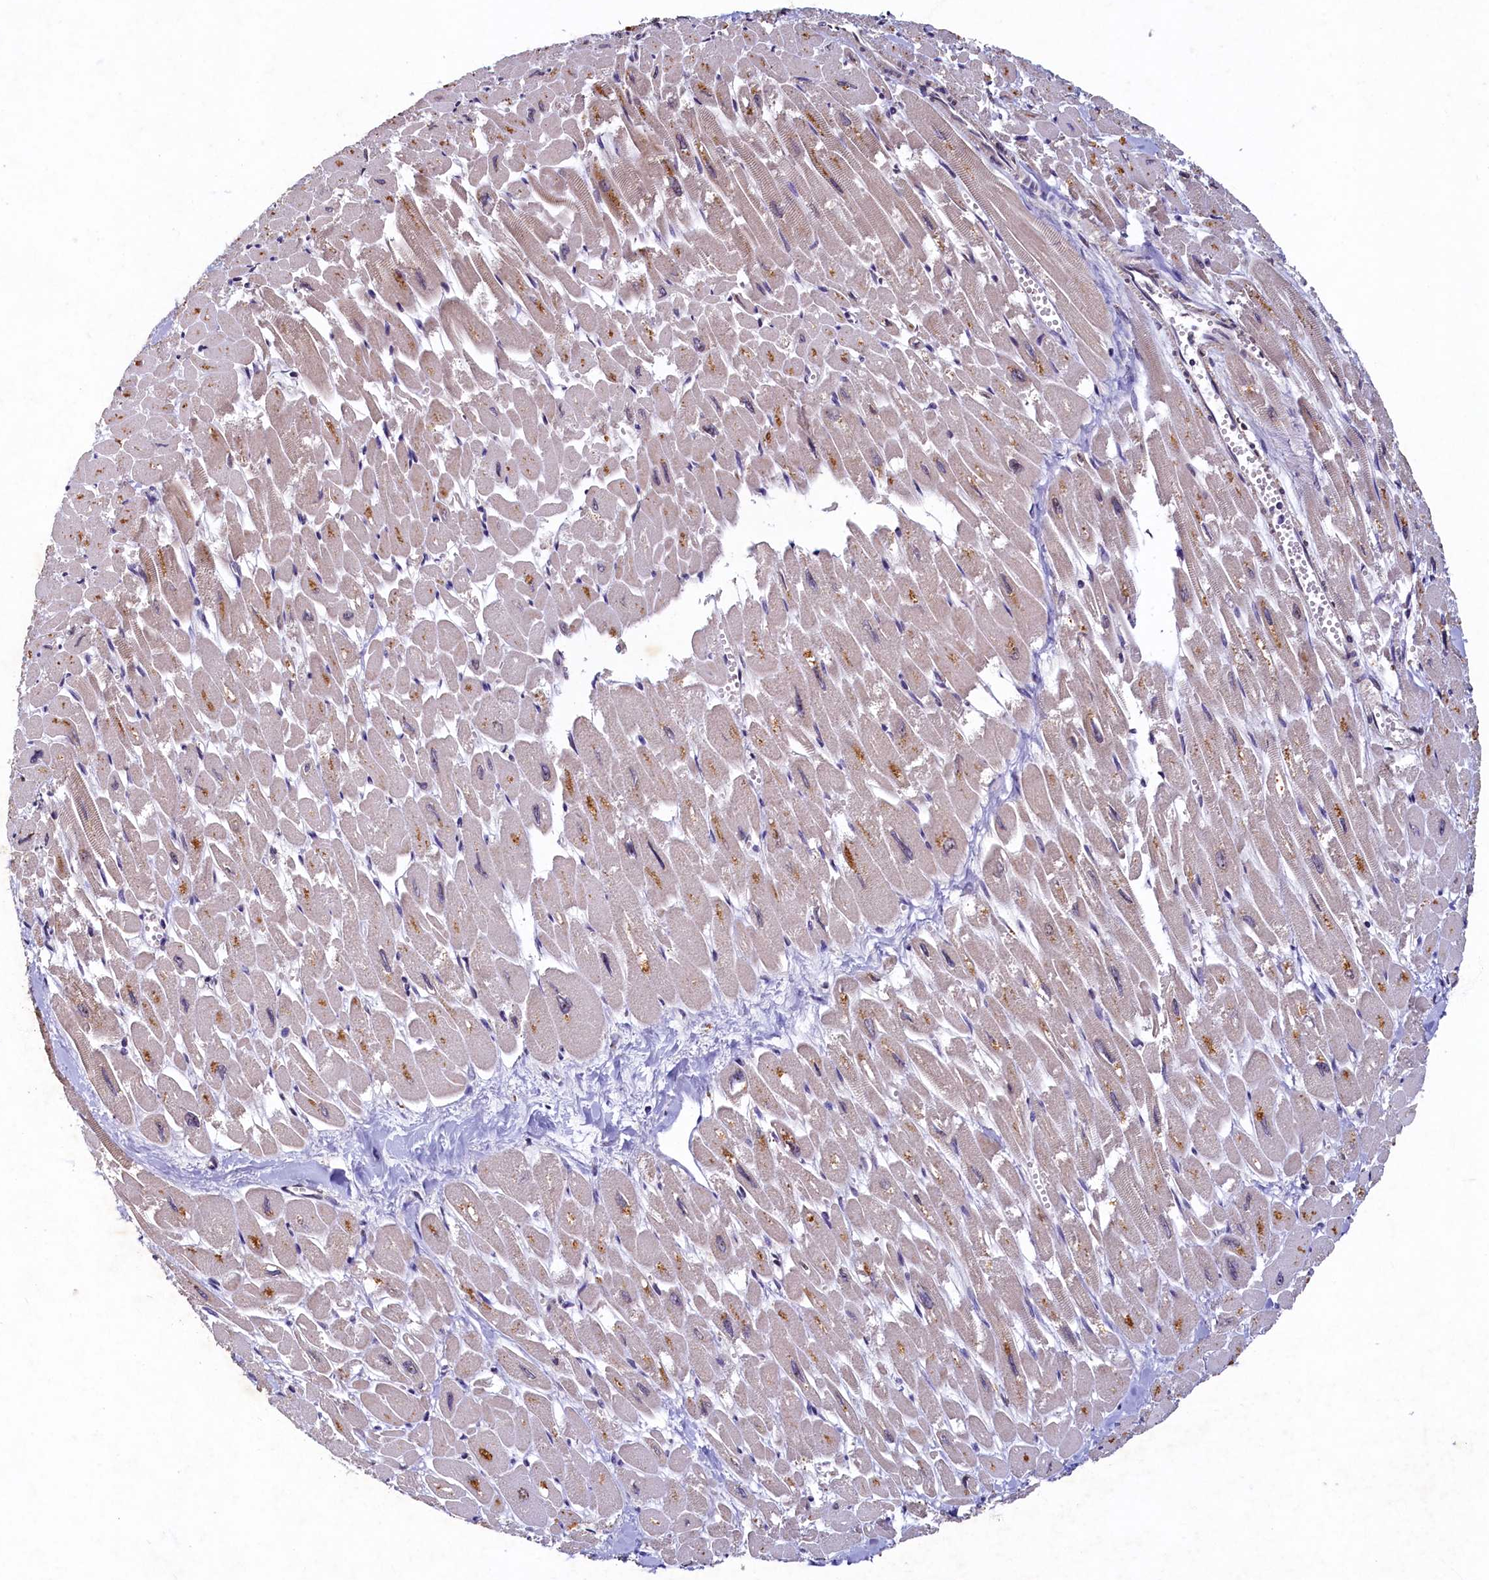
{"staining": {"intensity": "negative", "quantity": "none", "location": "none"}, "tissue": "heart muscle", "cell_type": "Cardiomyocytes", "image_type": "normal", "snomed": [{"axis": "morphology", "description": "Normal tissue, NOS"}, {"axis": "topography", "description": "Heart"}], "caption": "Cardiomyocytes show no significant protein staining in unremarkable heart muscle.", "gene": "LATS2", "patient": {"sex": "male", "age": 54}}